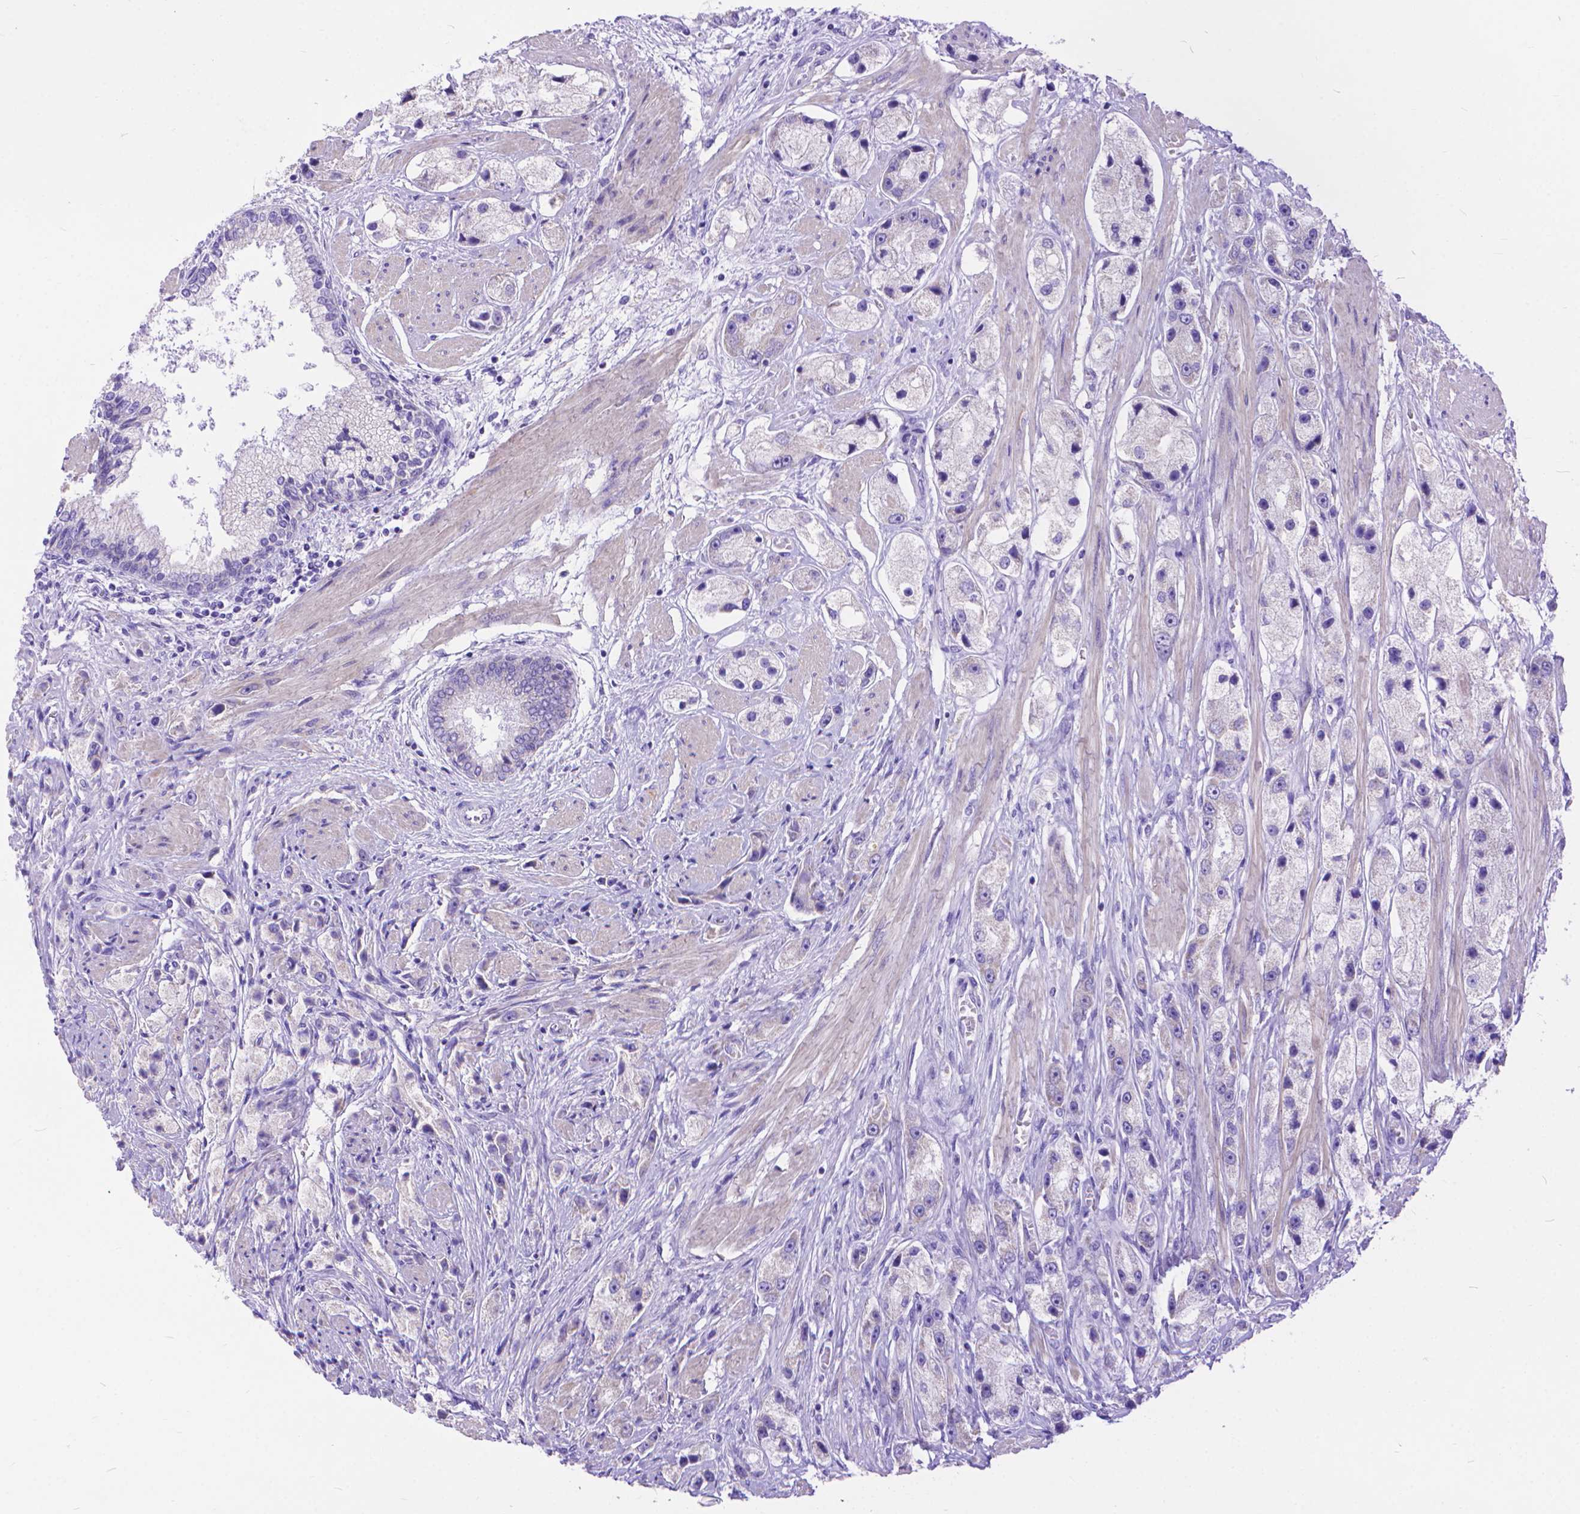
{"staining": {"intensity": "negative", "quantity": "none", "location": "none"}, "tissue": "prostate cancer", "cell_type": "Tumor cells", "image_type": "cancer", "snomed": [{"axis": "morphology", "description": "Adenocarcinoma, High grade"}, {"axis": "topography", "description": "Prostate"}], "caption": "Protein analysis of prostate cancer (adenocarcinoma (high-grade)) reveals no significant staining in tumor cells.", "gene": "DHRS2", "patient": {"sex": "male", "age": 67}}